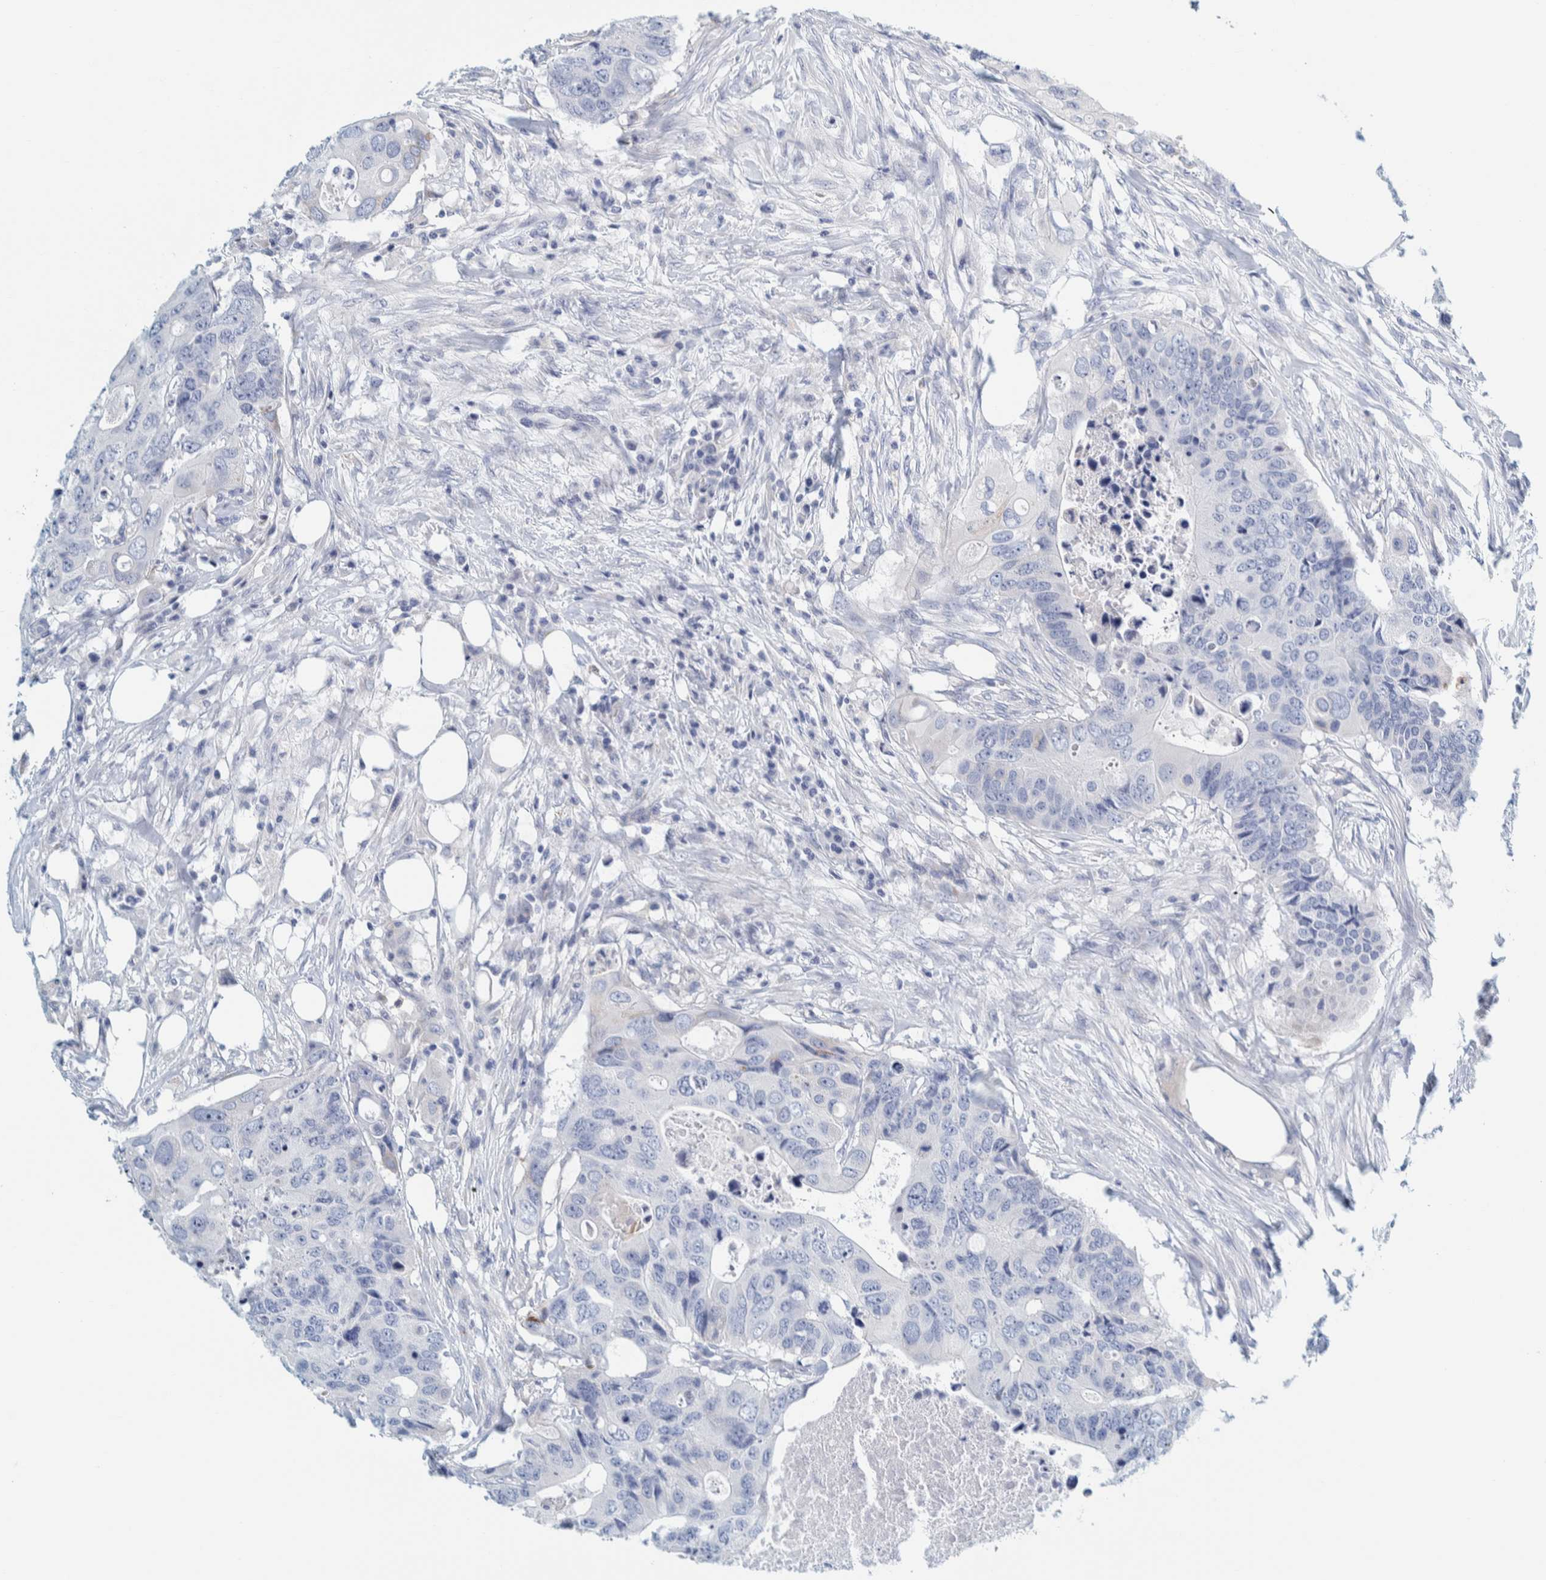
{"staining": {"intensity": "negative", "quantity": "none", "location": "none"}, "tissue": "colorectal cancer", "cell_type": "Tumor cells", "image_type": "cancer", "snomed": [{"axis": "morphology", "description": "Adenocarcinoma, NOS"}, {"axis": "topography", "description": "Colon"}], "caption": "Colorectal cancer was stained to show a protein in brown. There is no significant expression in tumor cells.", "gene": "MOG", "patient": {"sex": "male", "age": 71}}